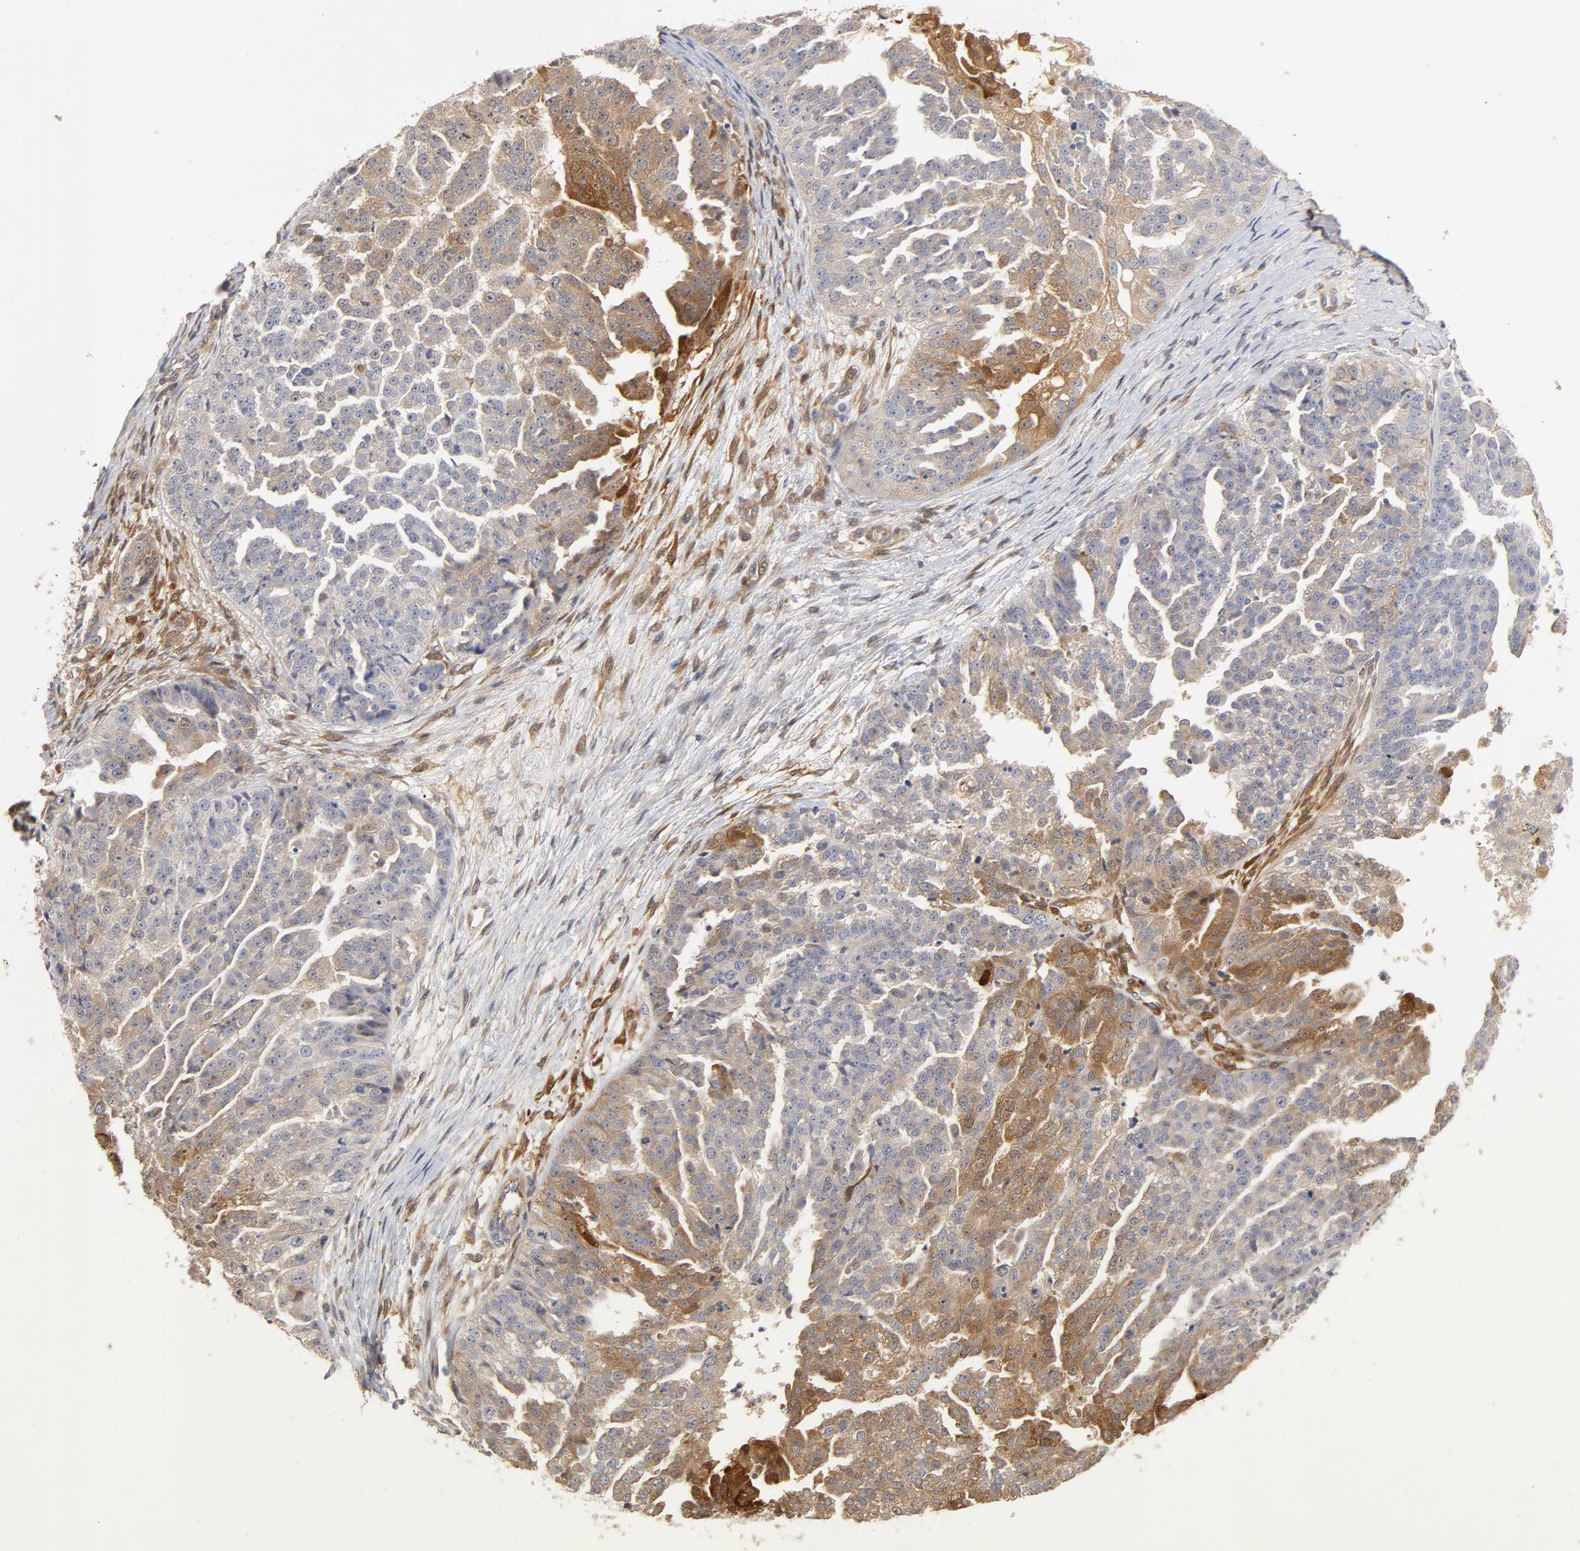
{"staining": {"intensity": "strong", "quantity": ">75%", "location": "cytoplasmic/membranous"}, "tissue": "ovarian cancer", "cell_type": "Tumor cells", "image_type": "cancer", "snomed": [{"axis": "morphology", "description": "Cystadenocarcinoma, serous, NOS"}, {"axis": "topography", "description": "Ovary"}], "caption": "Ovarian cancer stained for a protein displays strong cytoplasmic/membranous positivity in tumor cells. Nuclei are stained in blue.", "gene": "ISG15", "patient": {"sex": "female", "age": 58}}